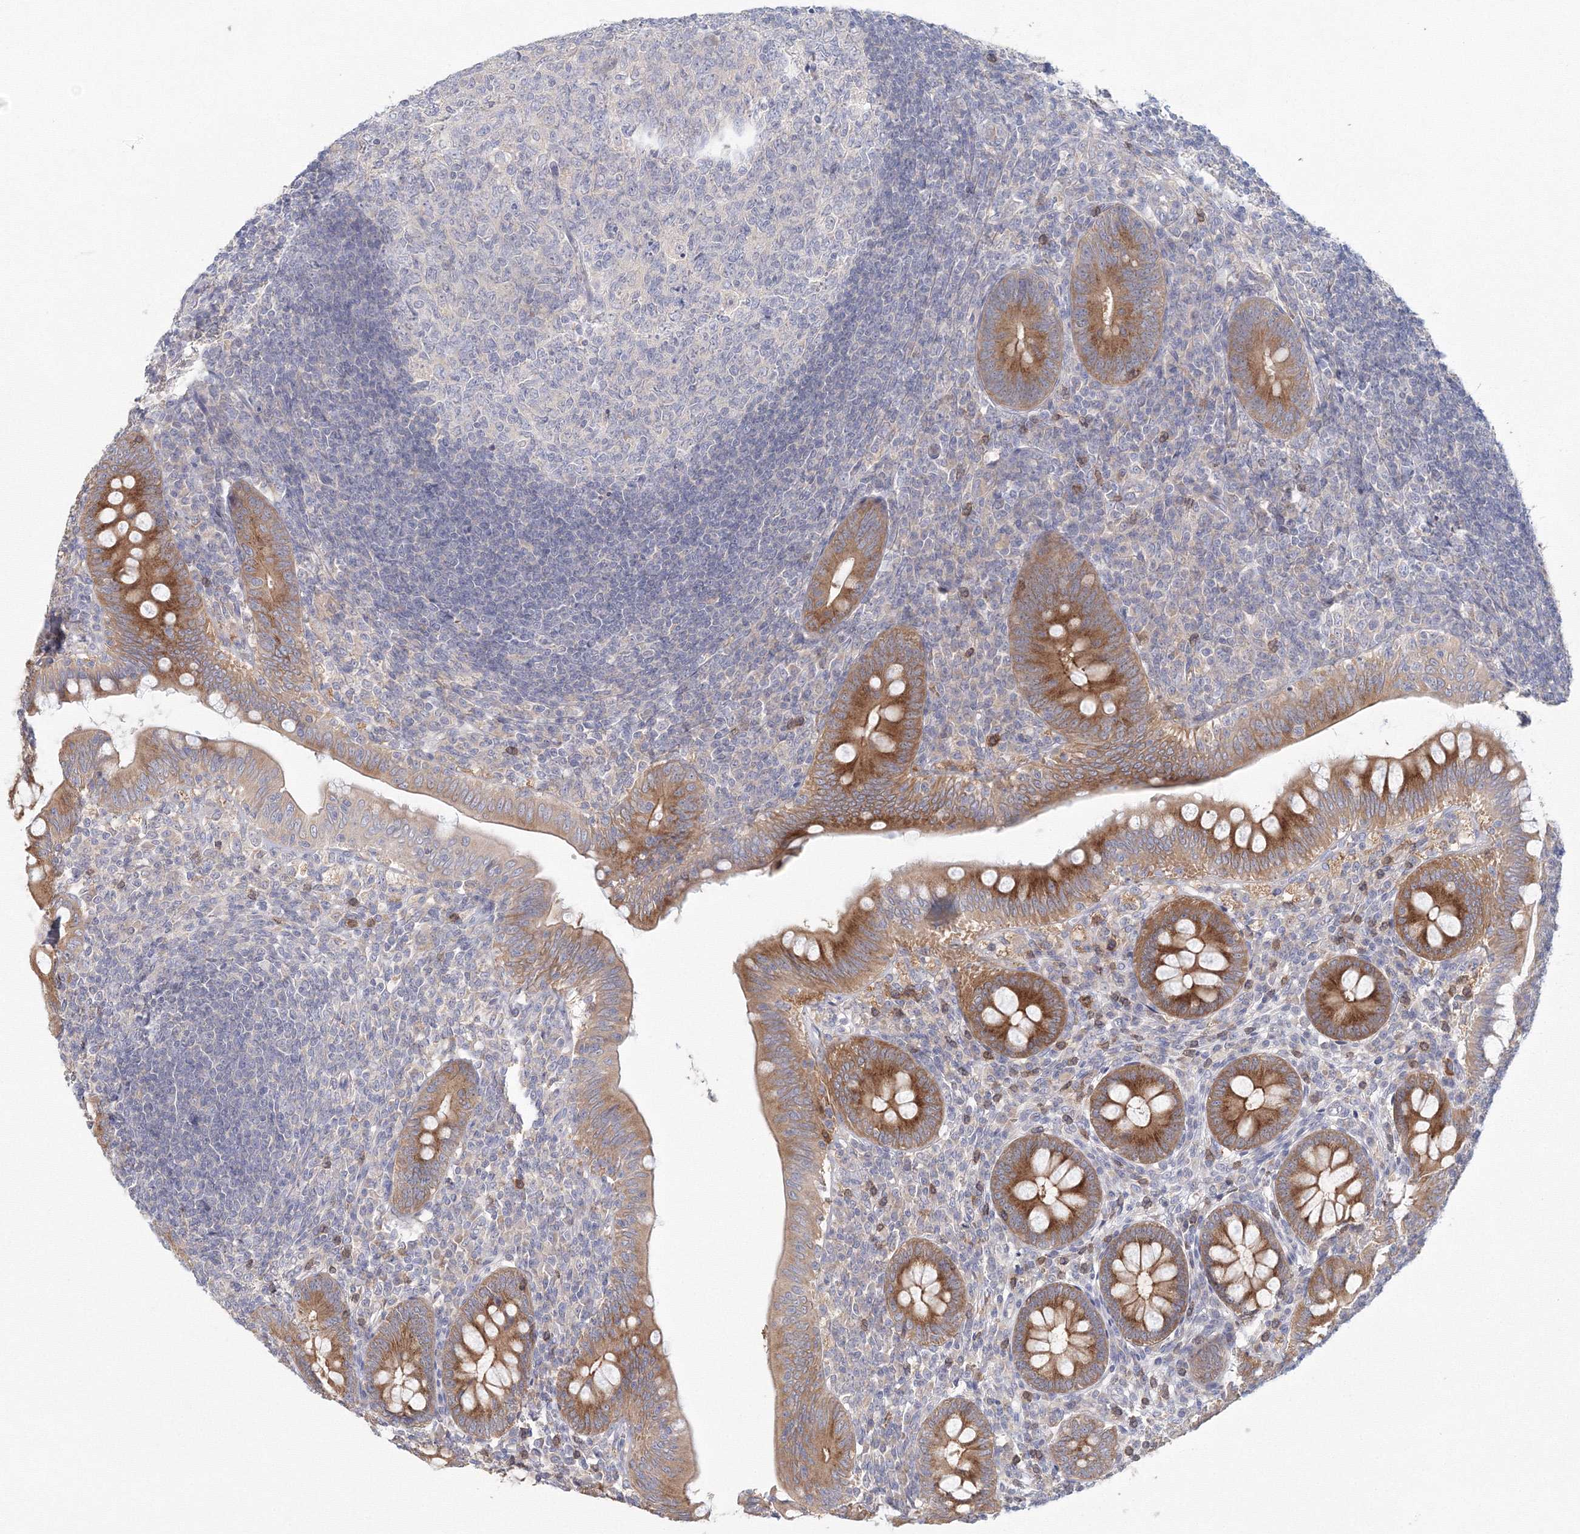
{"staining": {"intensity": "moderate", "quantity": ">75%", "location": "cytoplasmic/membranous"}, "tissue": "appendix", "cell_type": "Glandular cells", "image_type": "normal", "snomed": [{"axis": "morphology", "description": "Normal tissue, NOS"}, {"axis": "topography", "description": "Appendix"}], "caption": "This image shows immunohistochemistry staining of normal appendix, with medium moderate cytoplasmic/membranous positivity in about >75% of glandular cells.", "gene": "TACC2", "patient": {"sex": "male", "age": 14}}